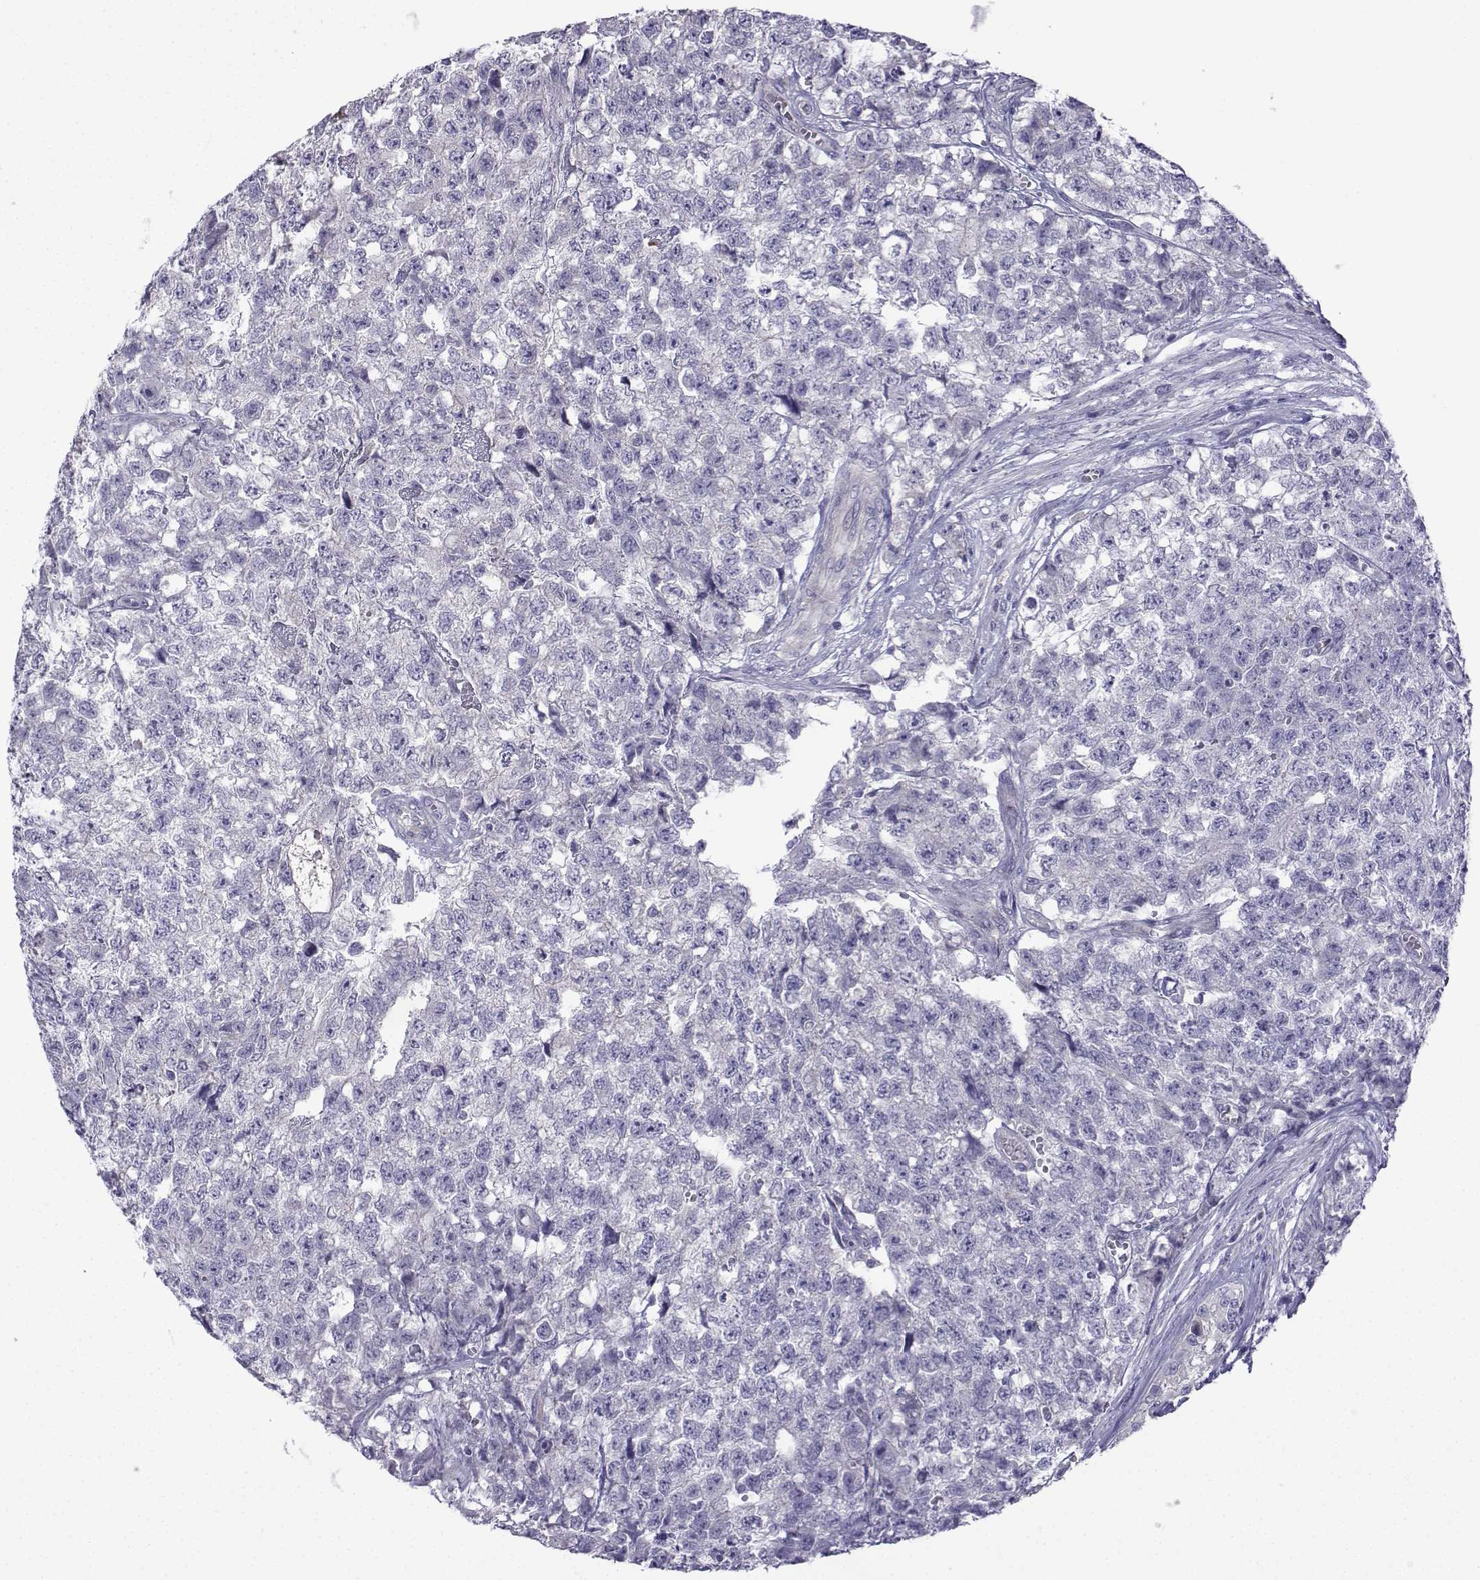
{"staining": {"intensity": "negative", "quantity": "none", "location": "none"}, "tissue": "testis cancer", "cell_type": "Tumor cells", "image_type": "cancer", "snomed": [{"axis": "morphology", "description": "Seminoma, NOS"}, {"axis": "morphology", "description": "Carcinoma, Embryonal, NOS"}, {"axis": "topography", "description": "Testis"}], "caption": "Photomicrograph shows no protein positivity in tumor cells of testis embryonal carcinoma tissue.", "gene": "SPACA7", "patient": {"sex": "male", "age": 22}}